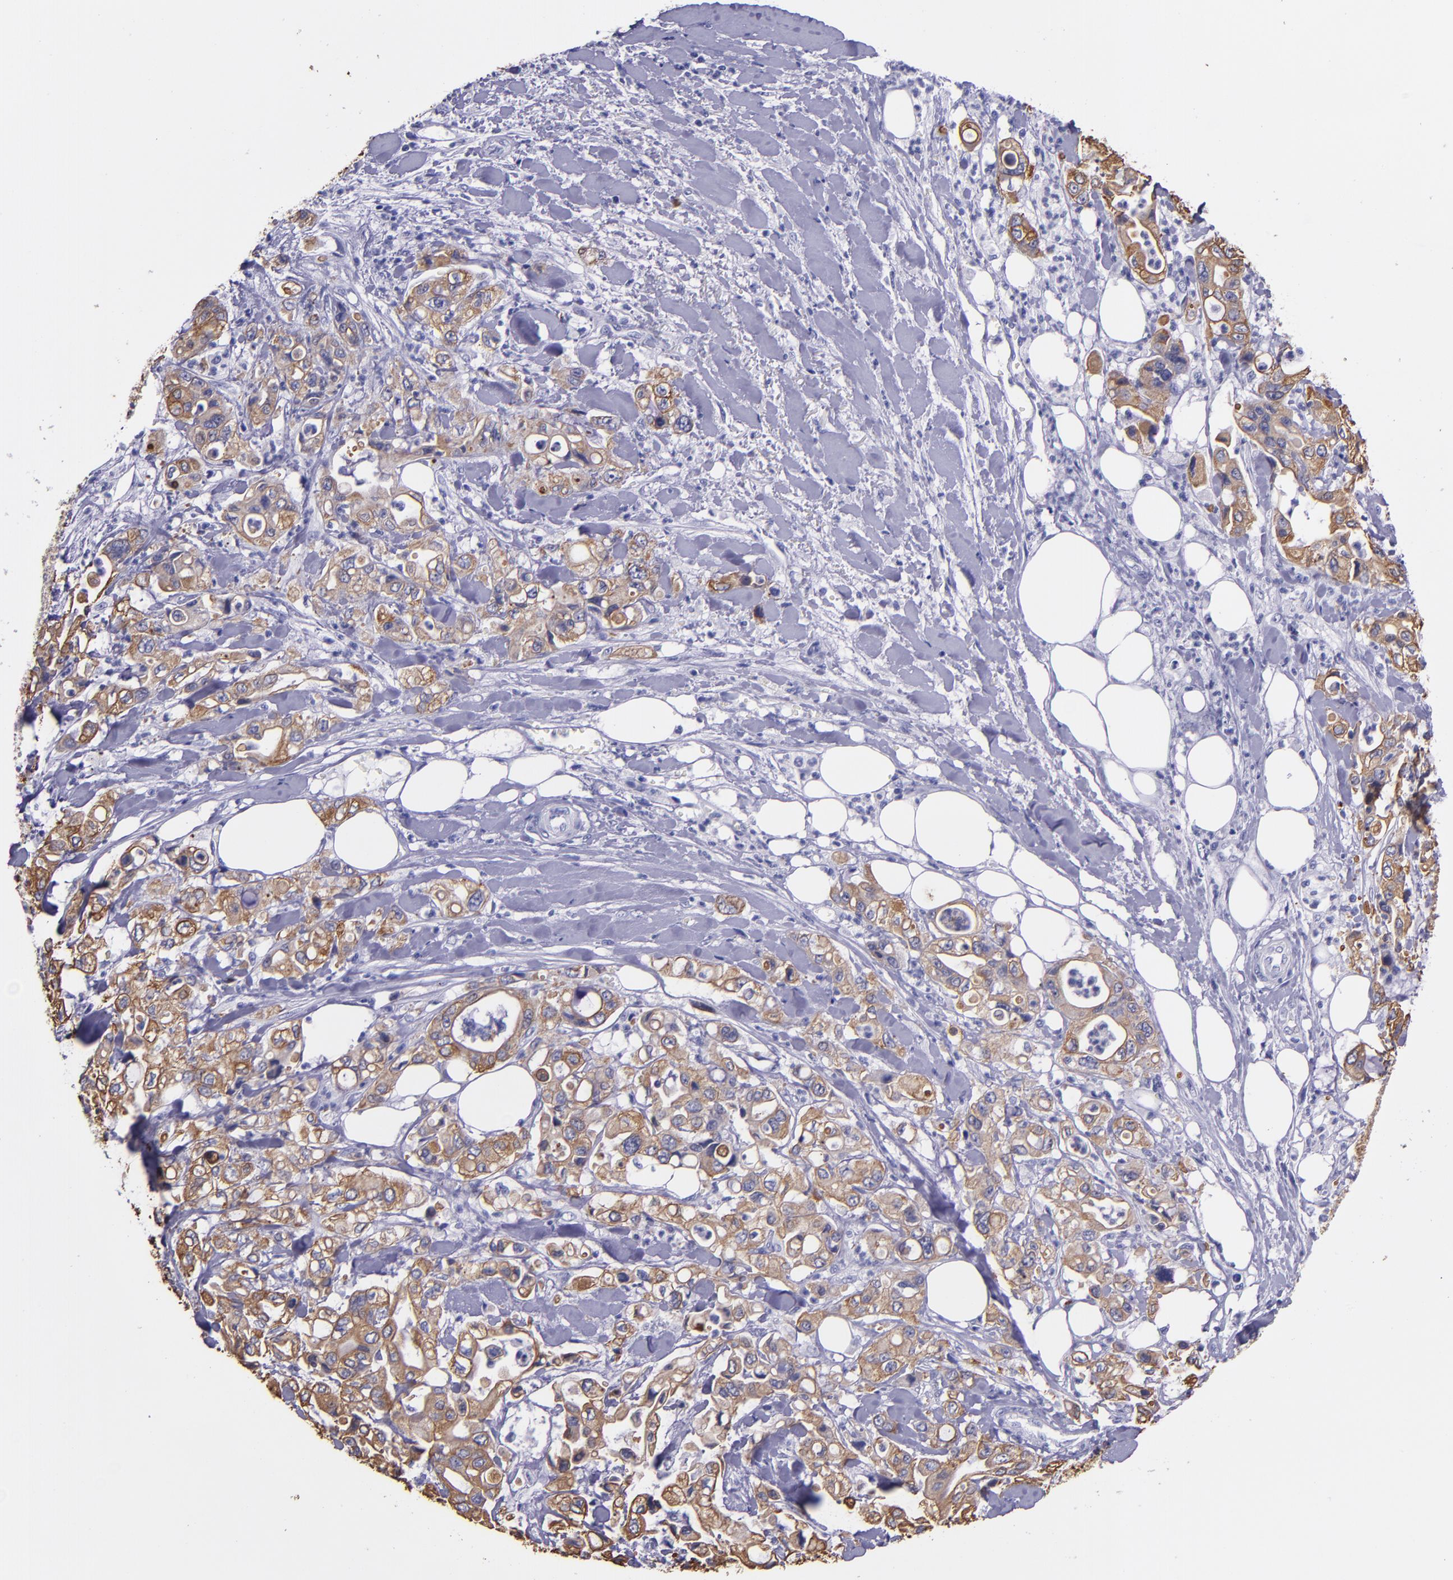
{"staining": {"intensity": "moderate", "quantity": ">75%", "location": "cytoplasmic/membranous"}, "tissue": "pancreatic cancer", "cell_type": "Tumor cells", "image_type": "cancer", "snomed": [{"axis": "morphology", "description": "Adenocarcinoma, NOS"}, {"axis": "topography", "description": "Pancreas"}], "caption": "IHC image of neoplastic tissue: pancreatic cancer stained using immunohistochemistry reveals medium levels of moderate protein expression localized specifically in the cytoplasmic/membranous of tumor cells, appearing as a cytoplasmic/membranous brown color.", "gene": "KRT4", "patient": {"sex": "male", "age": 70}}